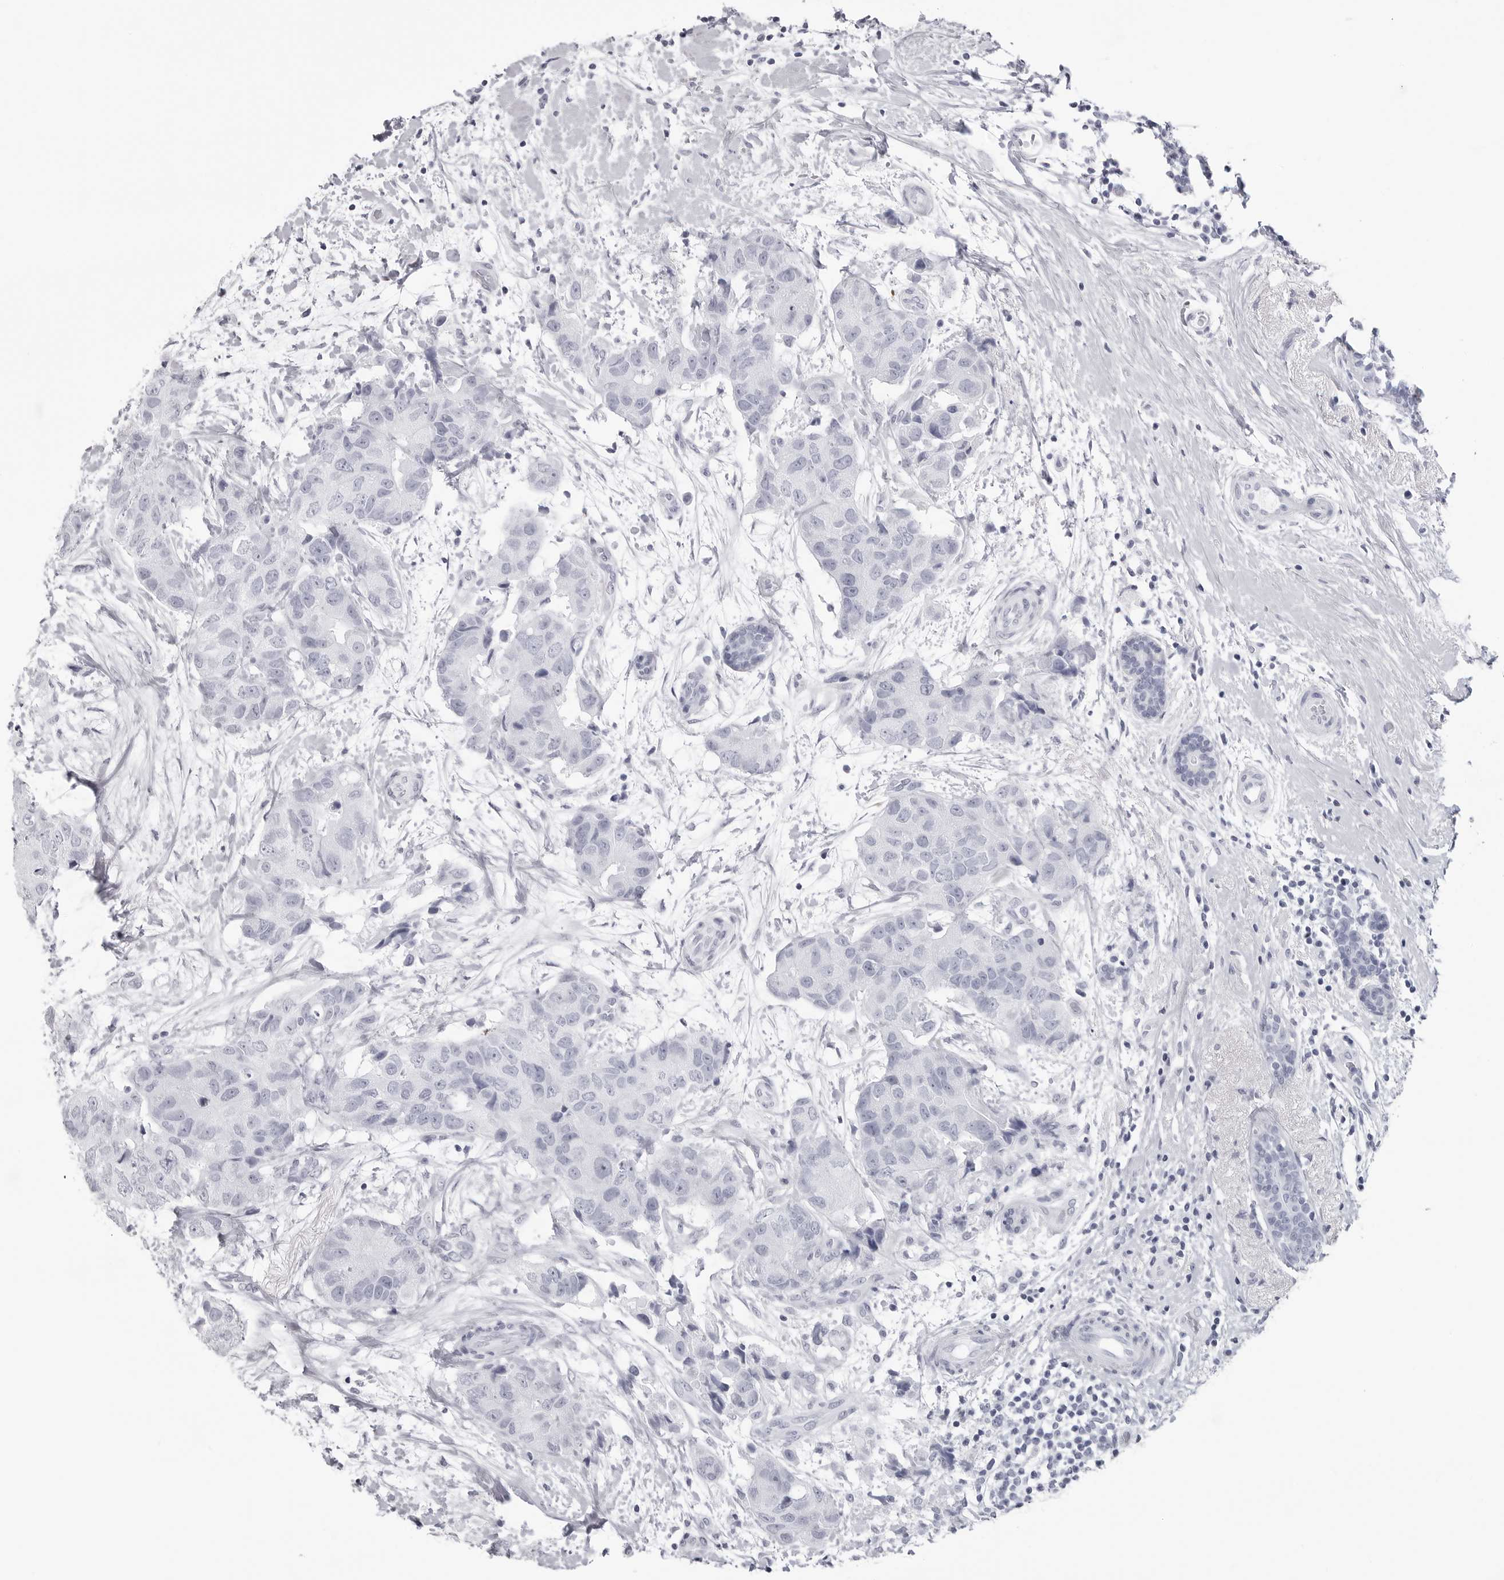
{"staining": {"intensity": "negative", "quantity": "none", "location": "none"}, "tissue": "breast cancer", "cell_type": "Tumor cells", "image_type": "cancer", "snomed": [{"axis": "morphology", "description": "Duct carcinoma"}, {"axis": "topography", "description": "Breast"}], "caption": "This histopathology image is of breast cancer stained with immunohistochemistry (IHC) to label a protein in brown with the nuclei are counter-stained blue. There is no expression in tumor cells.", "gene": "CST2", "patient": {"sex": "female", "age": 62}}